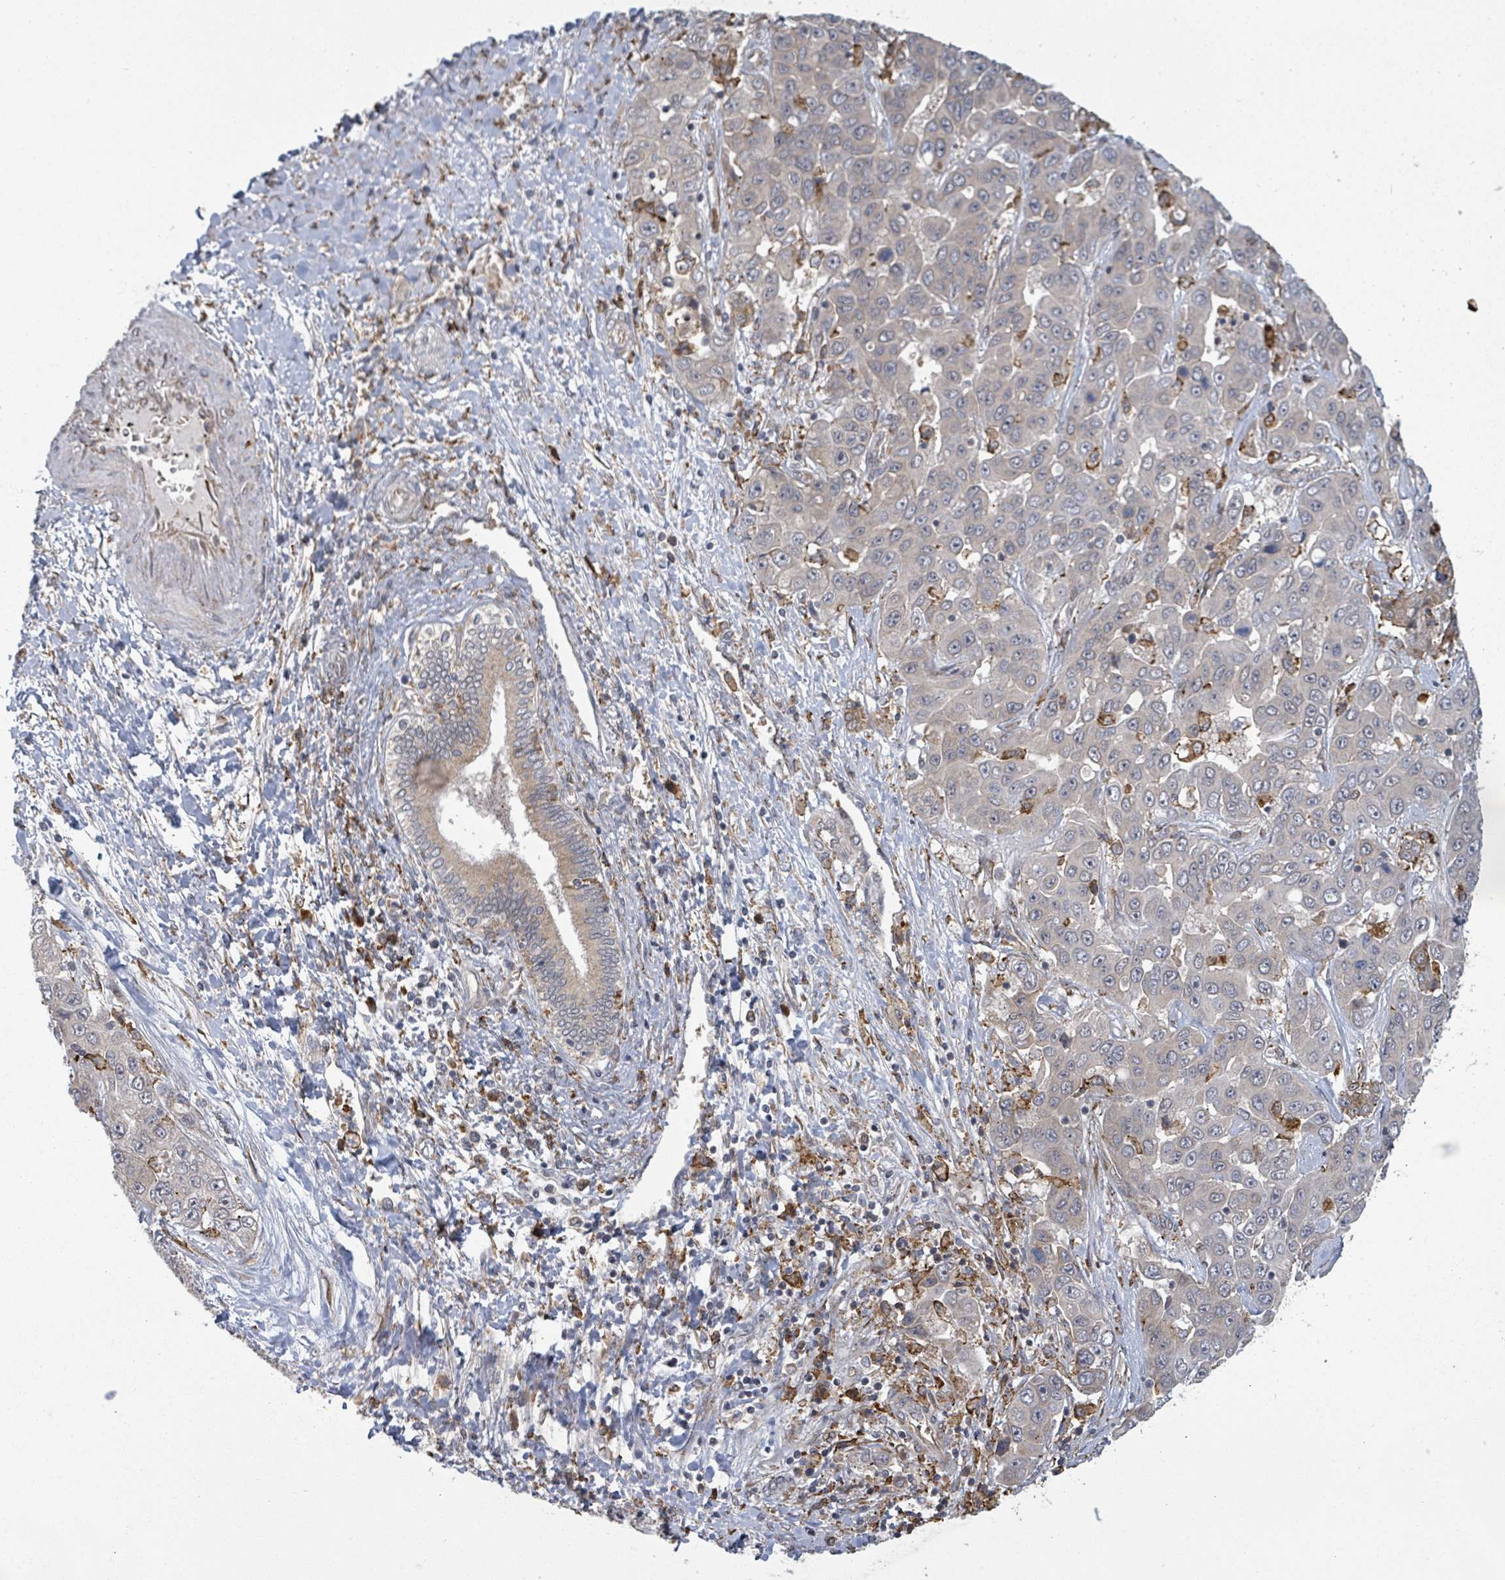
{"staining": {"intensity": "negative", "quantity": "none", "location": "none"}, "tissue": "liver cancer", "cell_type": "Tumor cells", "image_type": "cancer", "snomed": [{"axis": "morphology", "description": "Cholangiocarcinoma"}, {"axis": "topography", "description": "Liver"}], "caption": "Human liver cancer (cholangiocarcinoma) stained for a protein using IHC displays no expression in tumor cells.", "gene": "SHROOM2", "patient": {"sex": "female", "age": 52}}